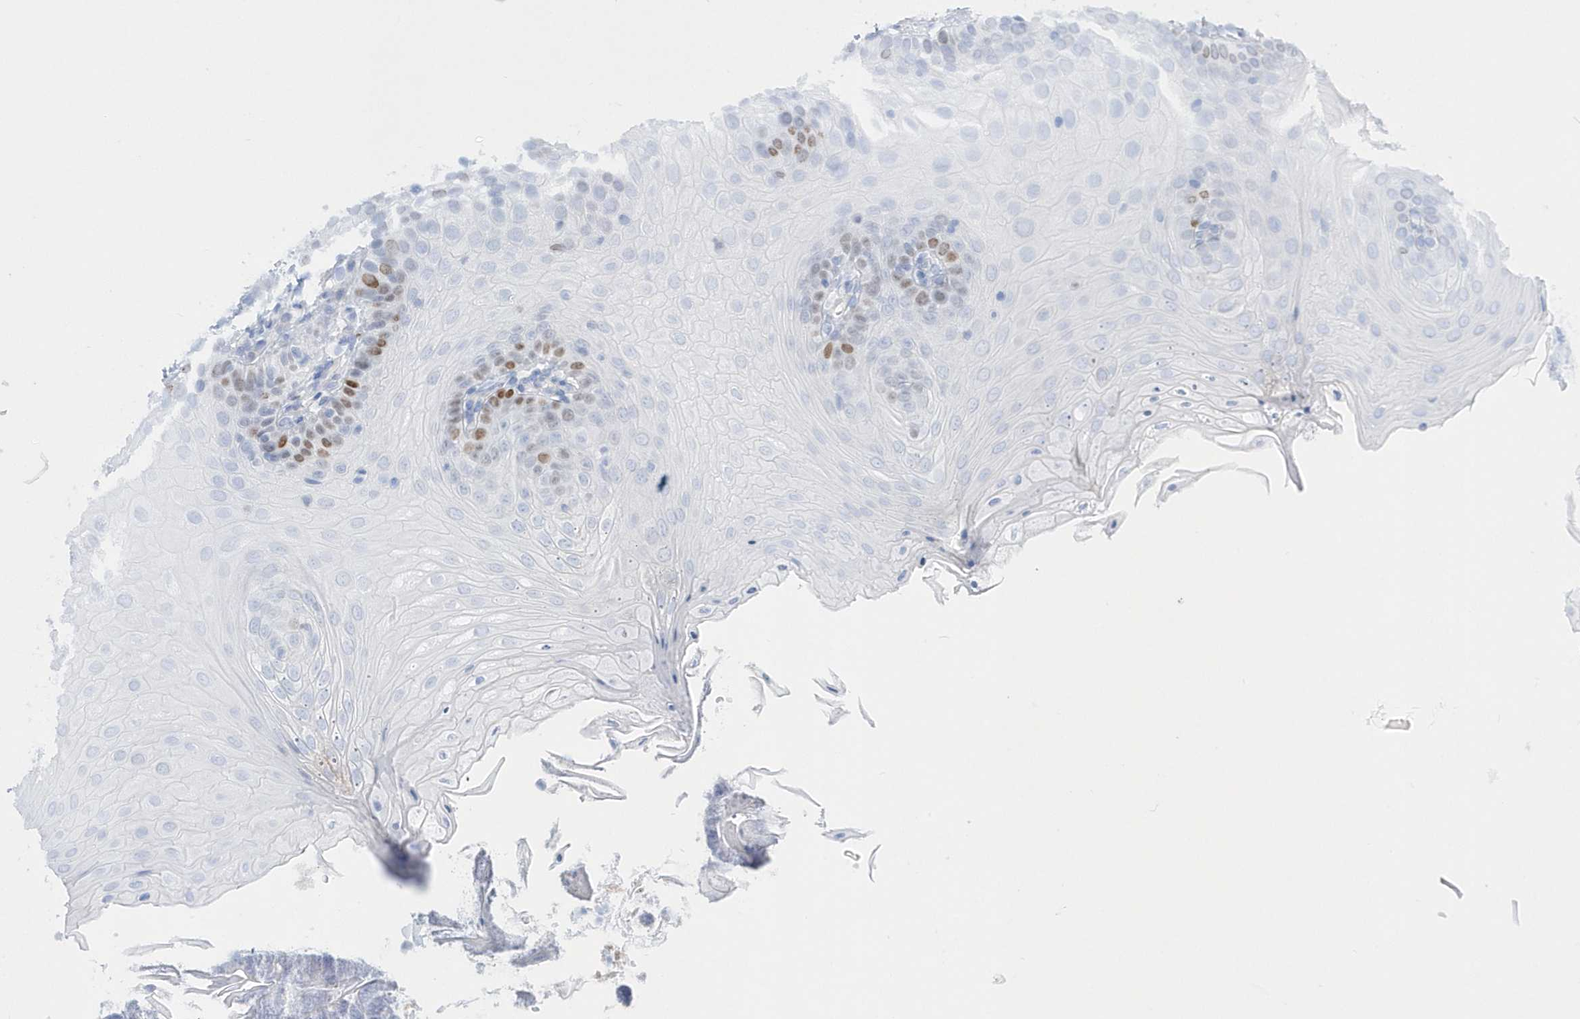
{"staining": {"intensity": "moderate", "quantity": "<25%", "location": "nuclear"}, "tissue": "oral mucosa", "cell_type": "Squamous epithelial cells", "image_type": "normal", "snomed": [{"axis": "morphology", "description": "Normal tissue, NOS"}, {"axis": "topography", "description": "Oral tissue"}], "caption": "Protein staining shows moderate nuclear staining in approximately <25% of squamous epithelial cells in normal oral mucosa. (IHC, brightfield microscopy, high magnification).", "gene": "TMCO6", "patient": {"sex": "female", "age": 68}}